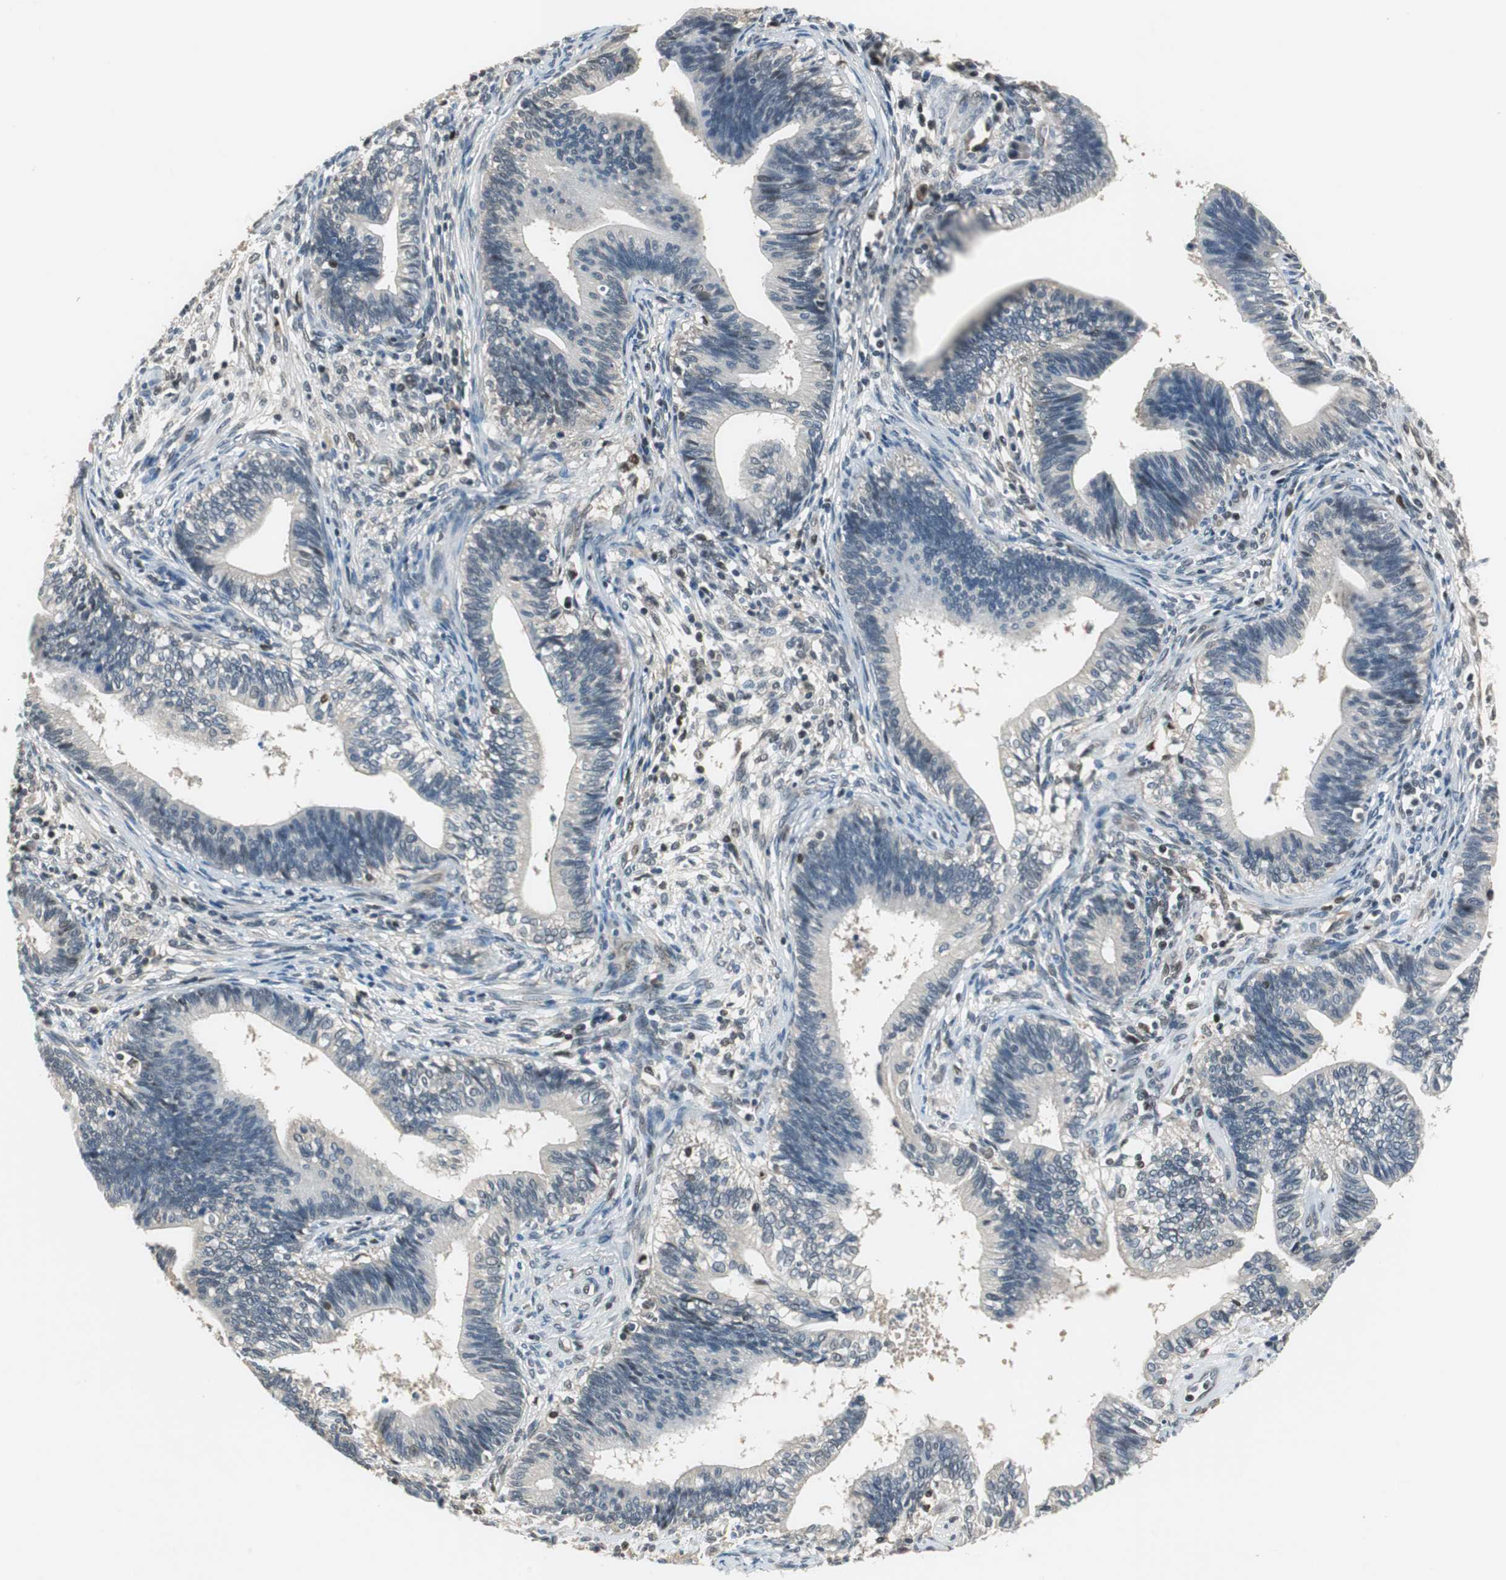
{"staining": {"intensity": "negative", "quantity": "none", "location": "none"}, "tissue": "cervical cancer", "cell_type": "Tumor cells", "image_type": "cancer", "snomed": [{"axis": "morphology", "description": "Adenocarcinoma, NOS"}, {"axis": "topography", "description": "Cervix"}], "caption": "This is a image of IHC staining of cervical cancer (adenocarcinoma), which shows no expression in tumor cells.", "gene": "MAFB", "patient": {"sex": "female", "age": 44}}